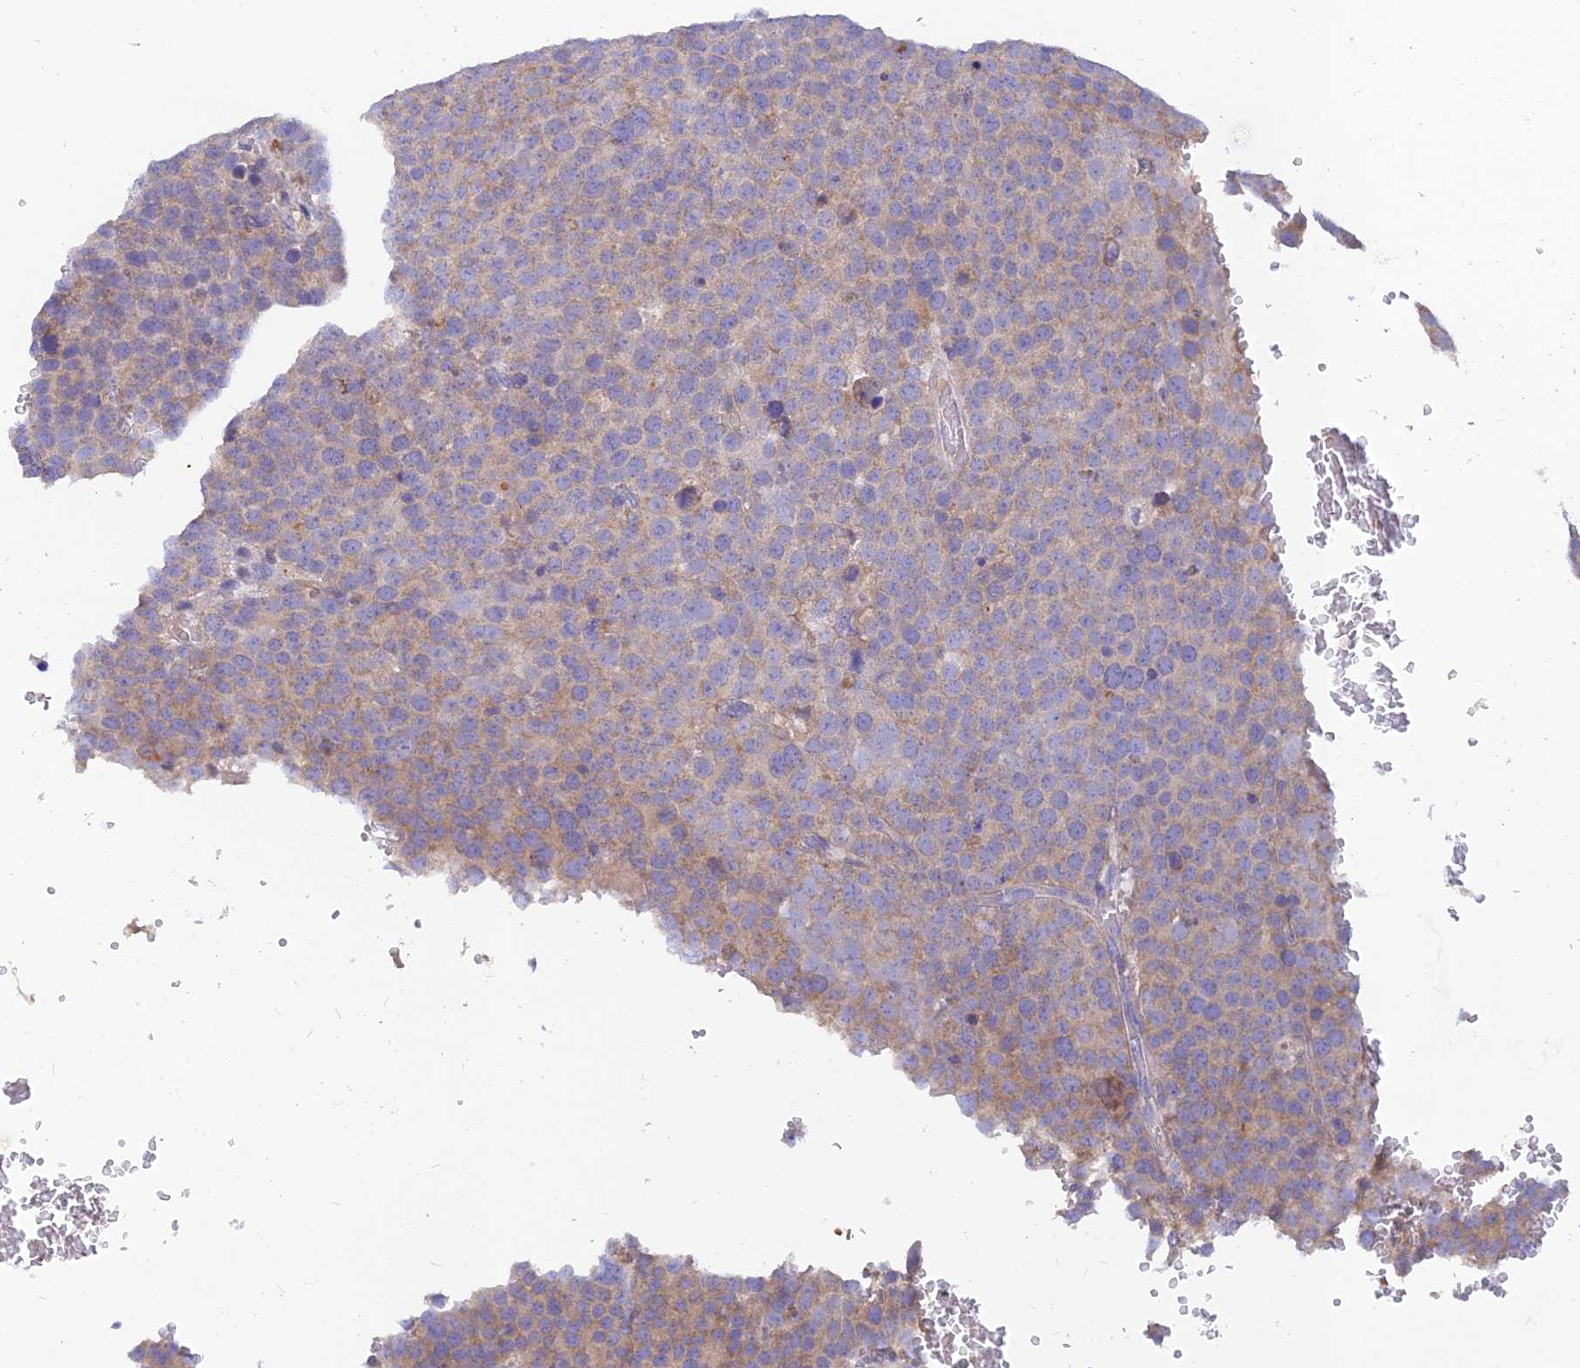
{"staining": {"intensity": "weak", "quantity": "25%-75%", "location": "cytoplasmic/membranous"}, "tissue": "testis cancer", "cell_type": "Tumor cells", "image_type": "cancer", "snomed": [{"axis": "morphology", "description": "Seminoma, NOS"}, {"axis": "topography", "description": "Testis"}], "caption": "Testis cancer stained for a protein reveals weak cytoplasmic/membranous positivity in tumor cells.", "gene": "CACNA1B", "patient": {"sex": "male", "age": 71}}